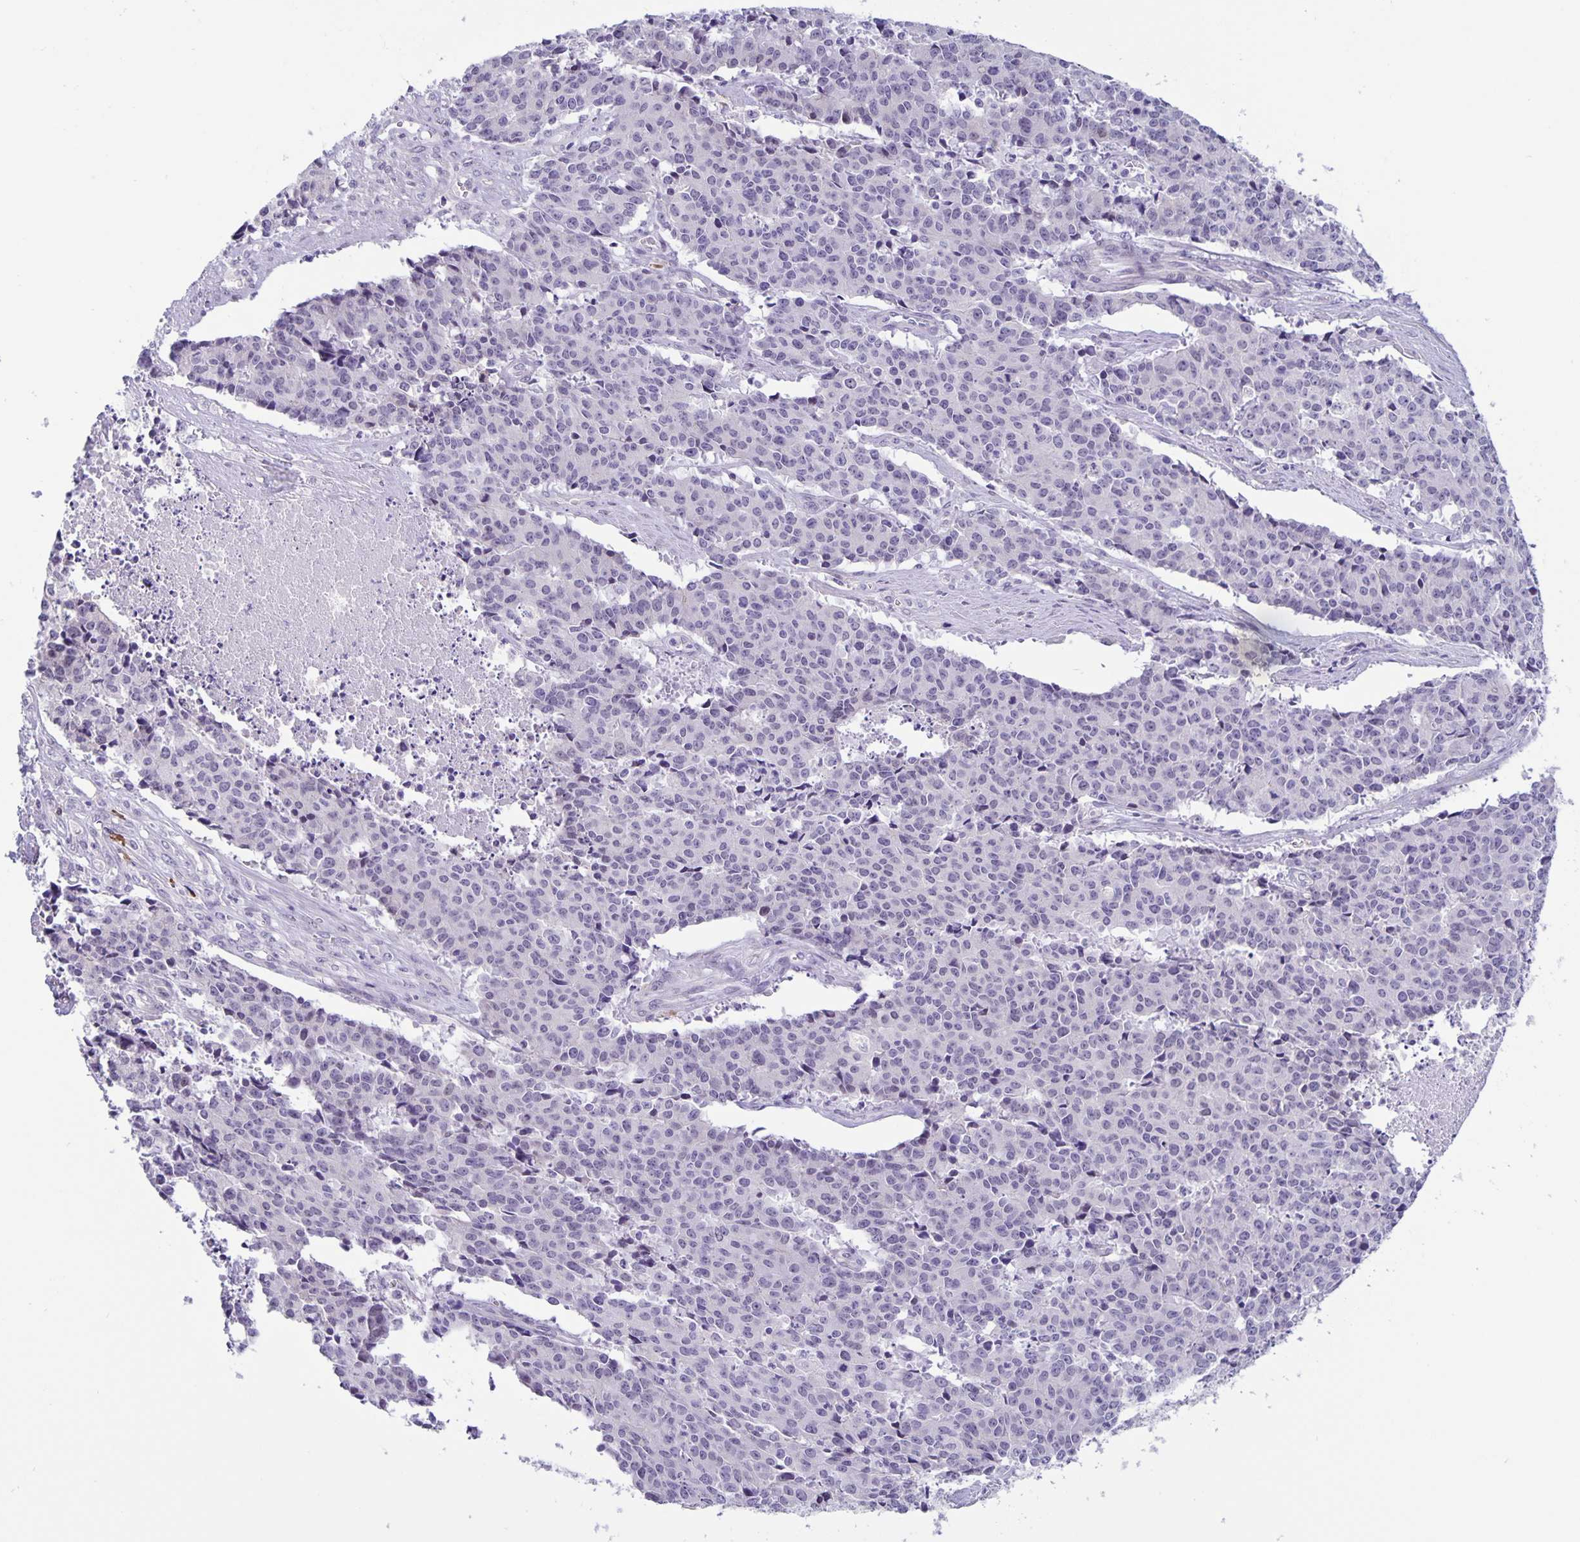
{"staining": {"intensity": "negative", "quantity": "none", "location": "none"}, "tissue": "cervical cancer", "cell_type": "Tumor cells", "image_type": "cancer", "snomed": [{"axis": "morphology", "description": "Squamous cell carcinoma, NOS"}, {"axis": "topography", "description": "Cervix"}], "caption": "Micrograph shows no significant protein expression in tumor cells of cervical cancer. (Brightfield microscopy of DAB (3,3'-diaminobenzidine) immunohistochemistry at high magnification).", "gene": "ERMN", "patient": {"sex": "female", "age": 28}}